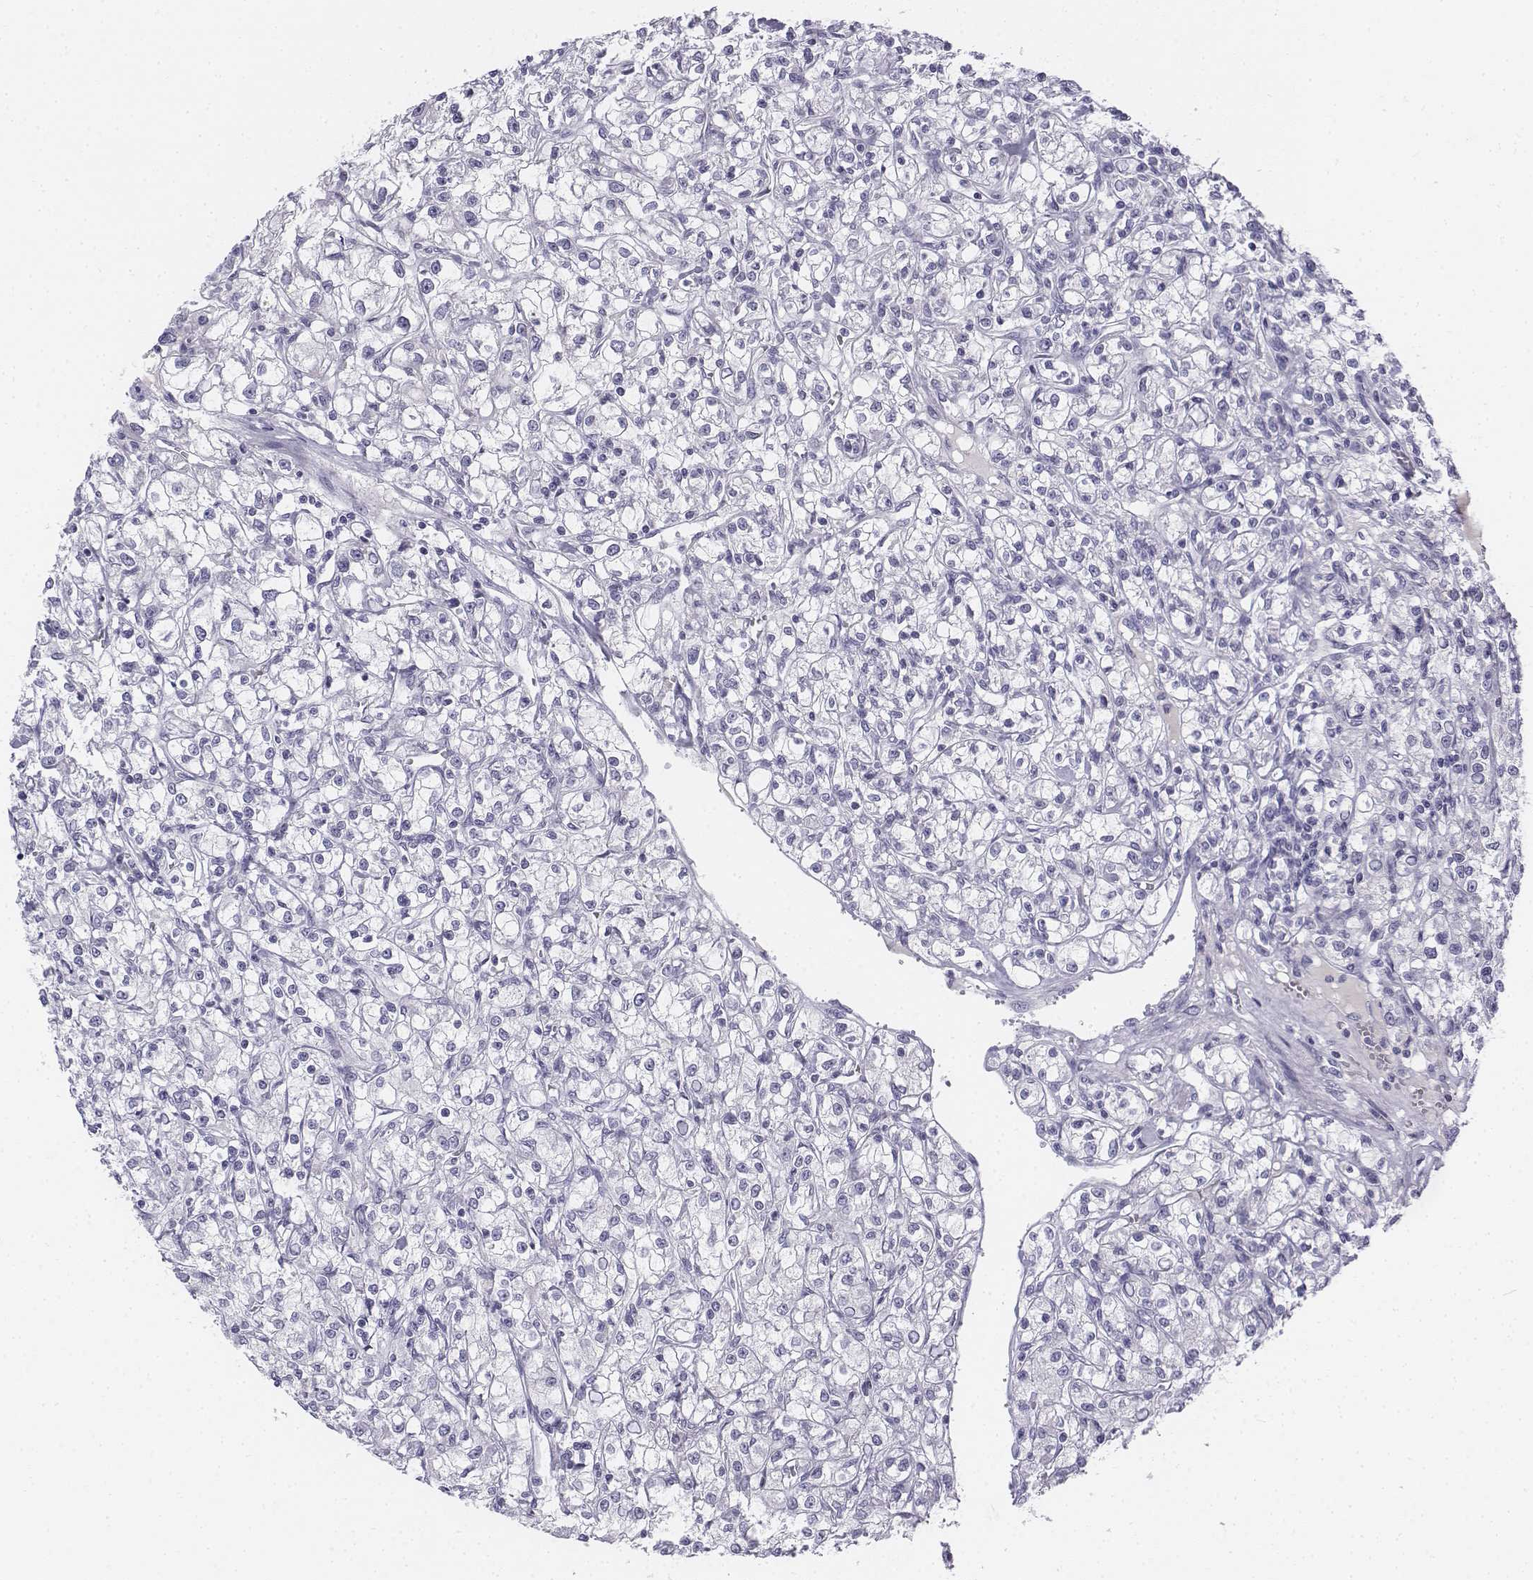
{"staining": {"intensity": "negative", "quantity": "none", "location": "none"}, "tissue": "renal cancer", "cell_type": "Tumor cells", "image_type": "cancer", "snomed": [{"axis": "morphology", "description": "Adenocarcinoma, NOS"}, {"axis": "topography", "description": "Kidney"}], "caption": "The image demonstrates no significant expression in tumor cells of adenocarcinoma (renal). The staining was performed using DAB to visualize the protein expression in brown, while the nuclei were stained in blue with hematoxylin (Magnification: 20x).", "gene": "TH", "patient": {"sex": "female", "age": 59}}